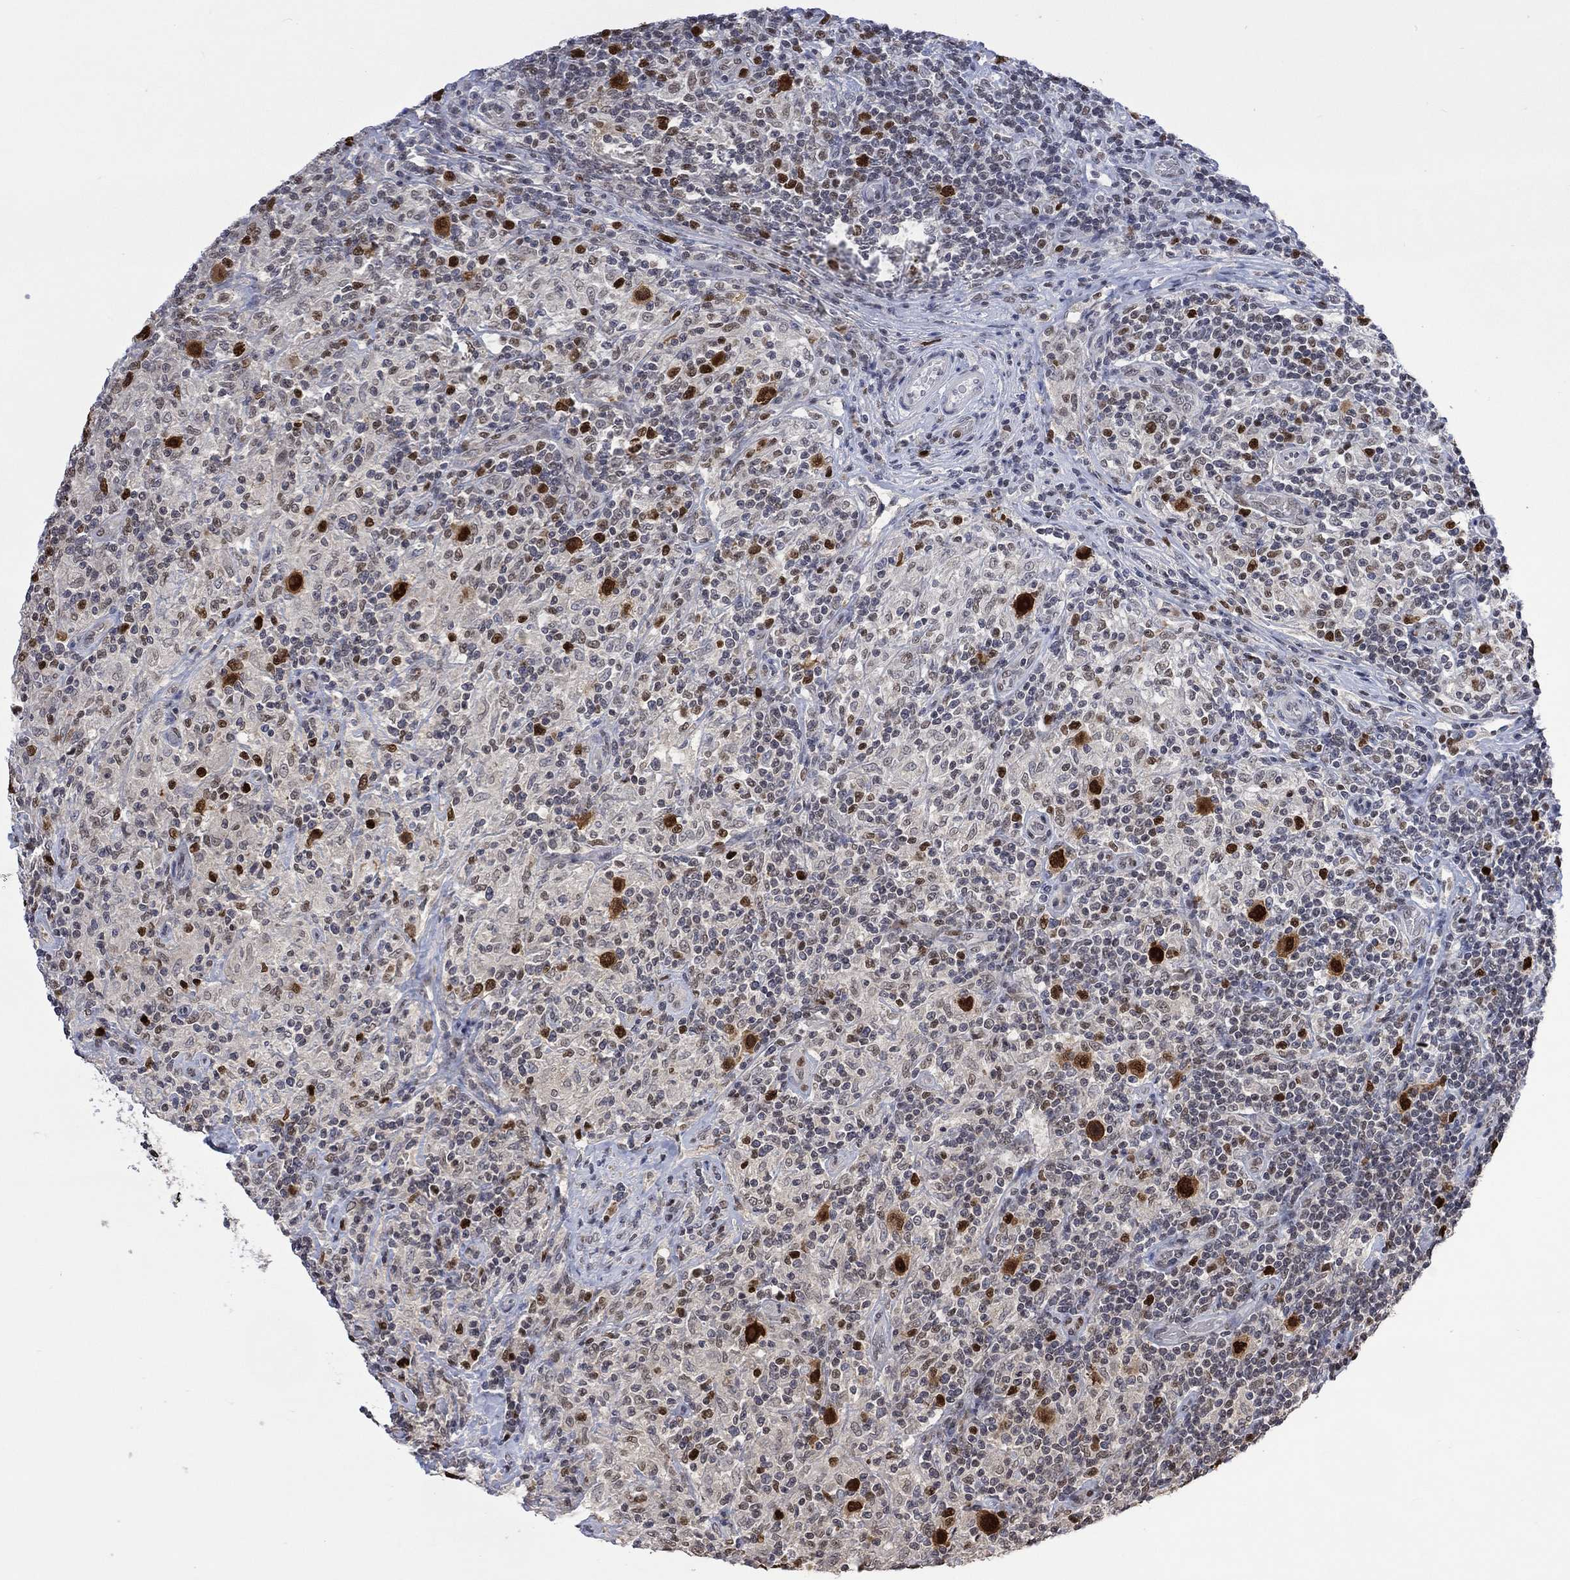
{"staining": {"intensity": "strong", "quantity": ">75%", "location": "nuclear"}, "tissue": "lymphoma", "cell_type": "Tumor cells", "image_type": "cancer", "snomed": [{"axis": "morphology", "description": "Hodgkin's disease, NOS"}, {"axis": "topography", "description": "Lymph node"}], "caption": "High-magnification brightfield microscopy of lymphoma stained with DAB (3,3'-diaminobenzidine) (brown) and counterstained with hematoxylin (blue). tumor cells exhibit strong nuclear positivity is seen in about>75% of cells.", "gene": "RAD54L2", "patient": {"sex": "male", "age": 70}}